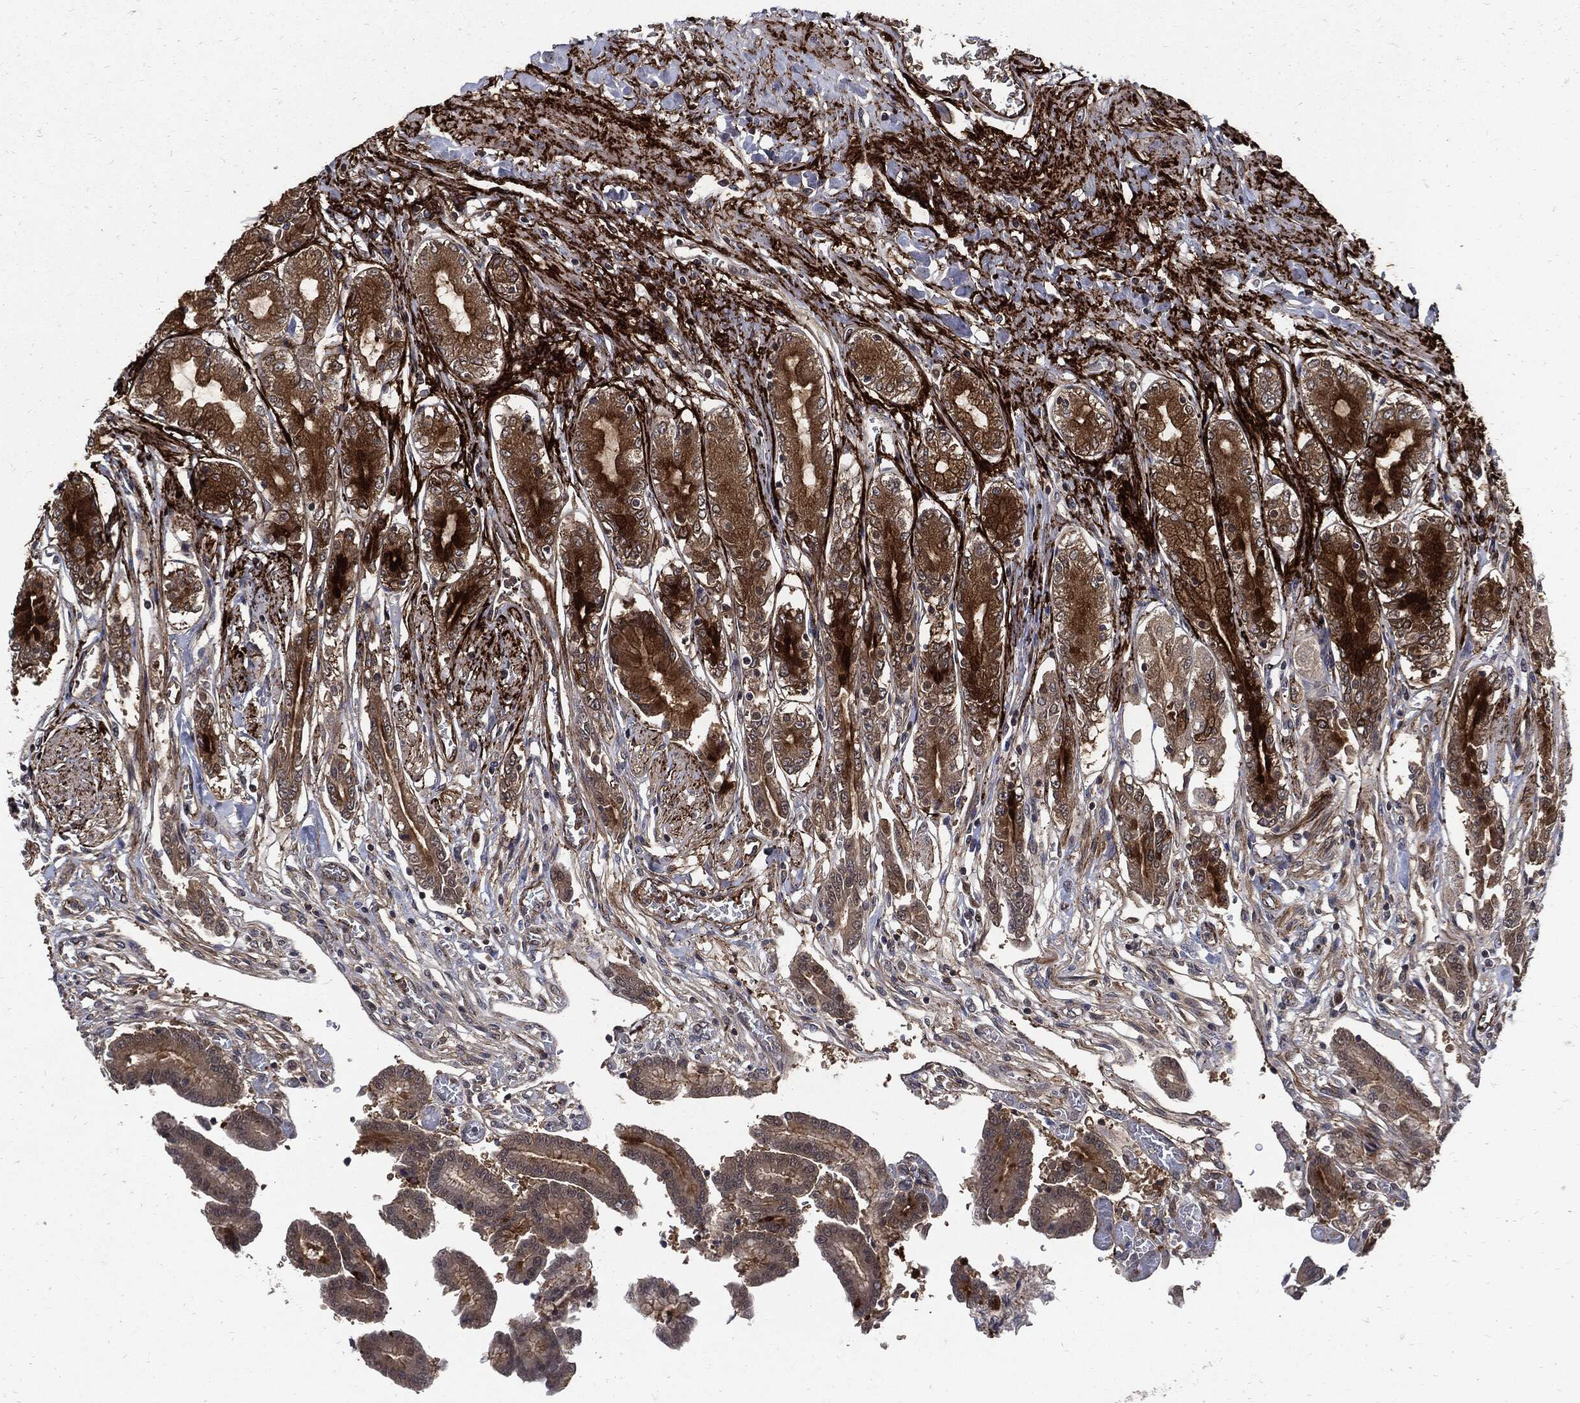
{"staining": {"intensity": "strong", "quantity": "<25%", "location": "cytoplasmic/membranous,nuclear"}, "tissue": "stomach", "cell_type": "Glandular cells", "image_type": "normal", "snomed": [{"axis": "morphology", "description": "Normal tissue, NOS"}, {"axis": "morphology", "description": "Adenocarcinoma, NOS"}, {"axis": "morphology", "description": "Adenocarcinoma, High grade"}, {"axis": "topography", "description": "Stomach, upper"}, {"axis": "topography", "description": "Stomach"}], "caption": "Protein expression analysis of normal human stomach reveals strong cytoplasmic/membranous,nuclear expression in approximately <25% of glandular cells. Nuclei are stained in blue.", "gene": "CLU", "patient": {"sex": "female", "age": 65}}